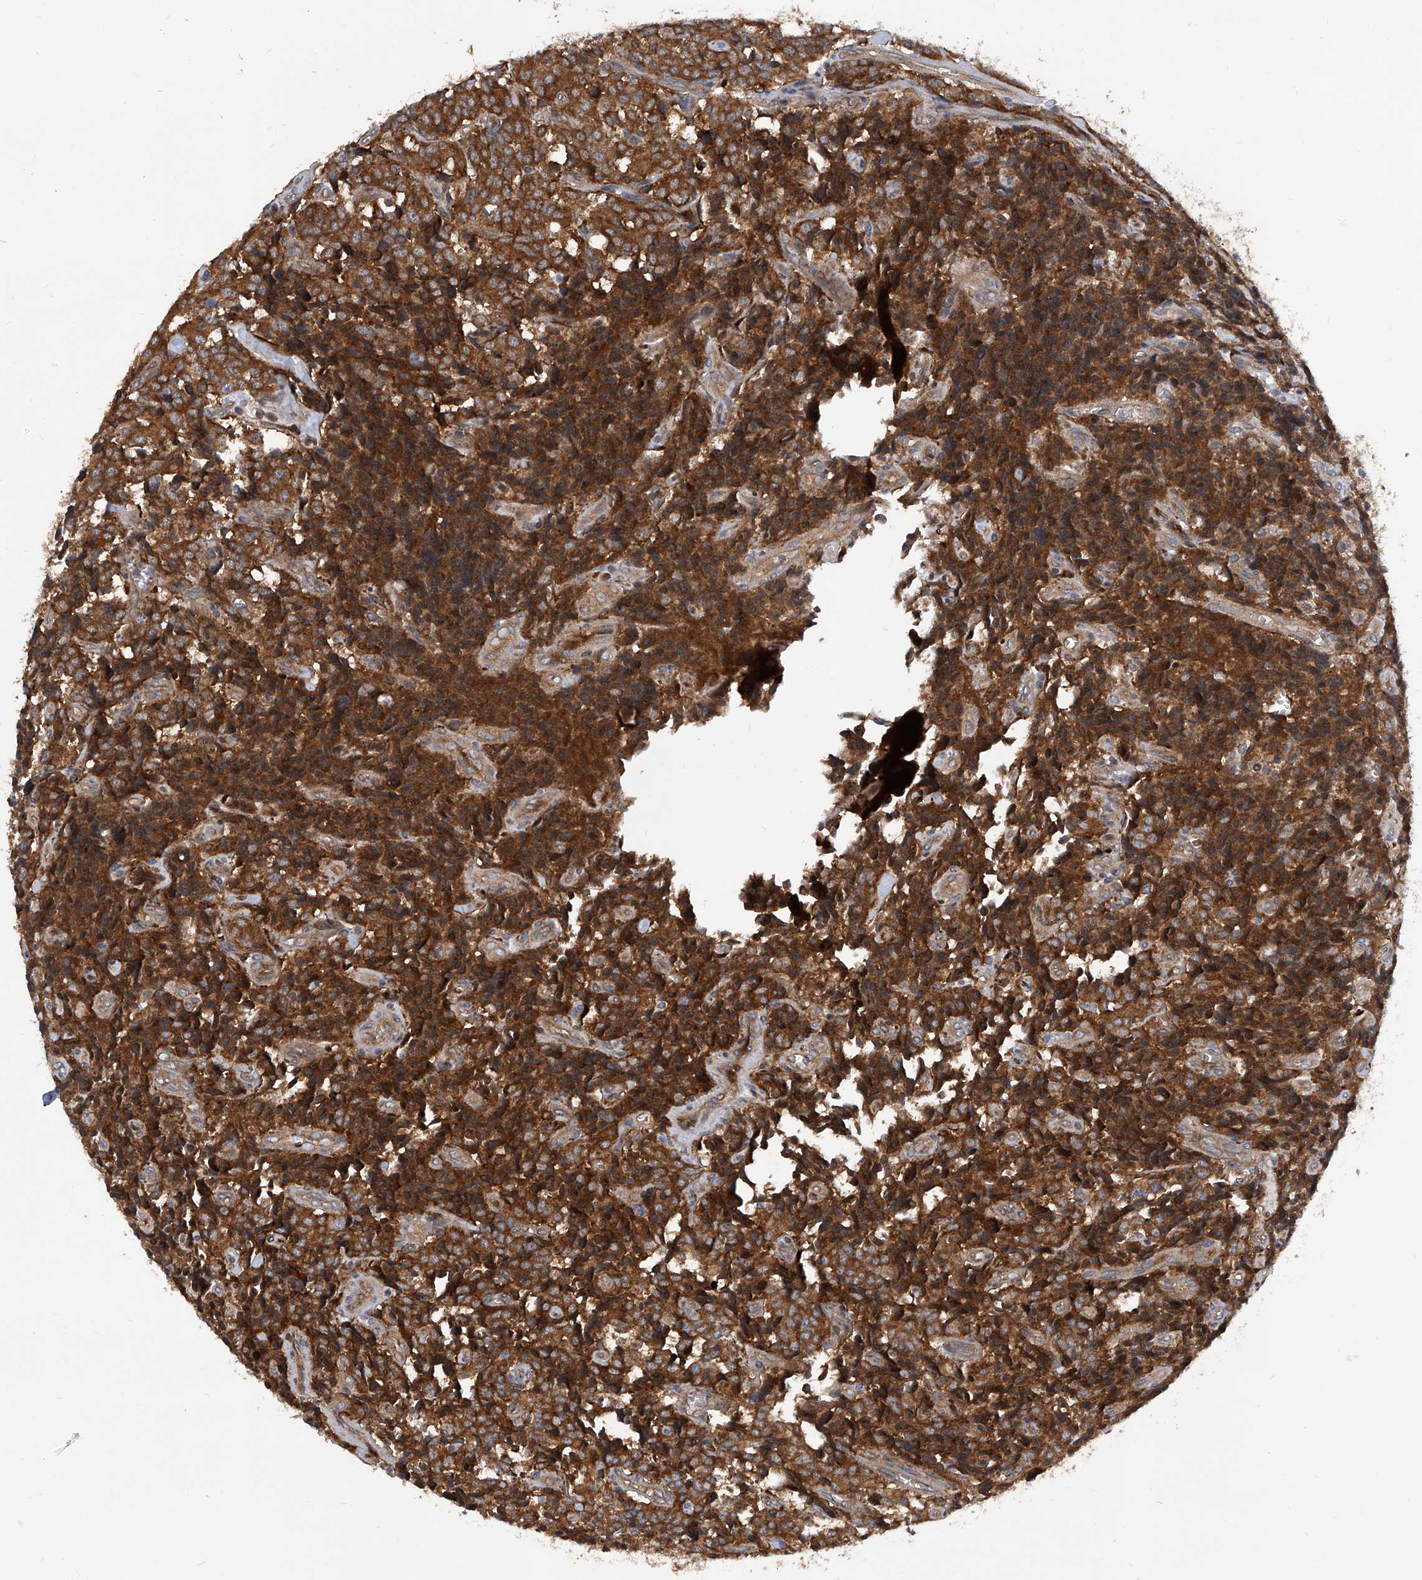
{"staining": {"intensity": "strong", "quantity": ">75%", "location": "cytoplasmic/membranous"}, "tissue": "carcinoid", "cell_type": "Tumor cells", "image_type": "cancer", "snomed": [{"axis": "morphology", "description": "Carcinoid, malignant, NOS"}, {"axis": "topography", "description": "Lung"}], "caption": "Immunohistochemistry of carcinoid displays high levels of strong cytoplasmic/membranous expression in about >75% of tumor cells. The protein is stained brown, and the nuclei are stained in blue (DAB IHC with brightfield microscopy, high magnification).", "gene": "SMAP1", "patient": {"sex": "female", "age": 46}}